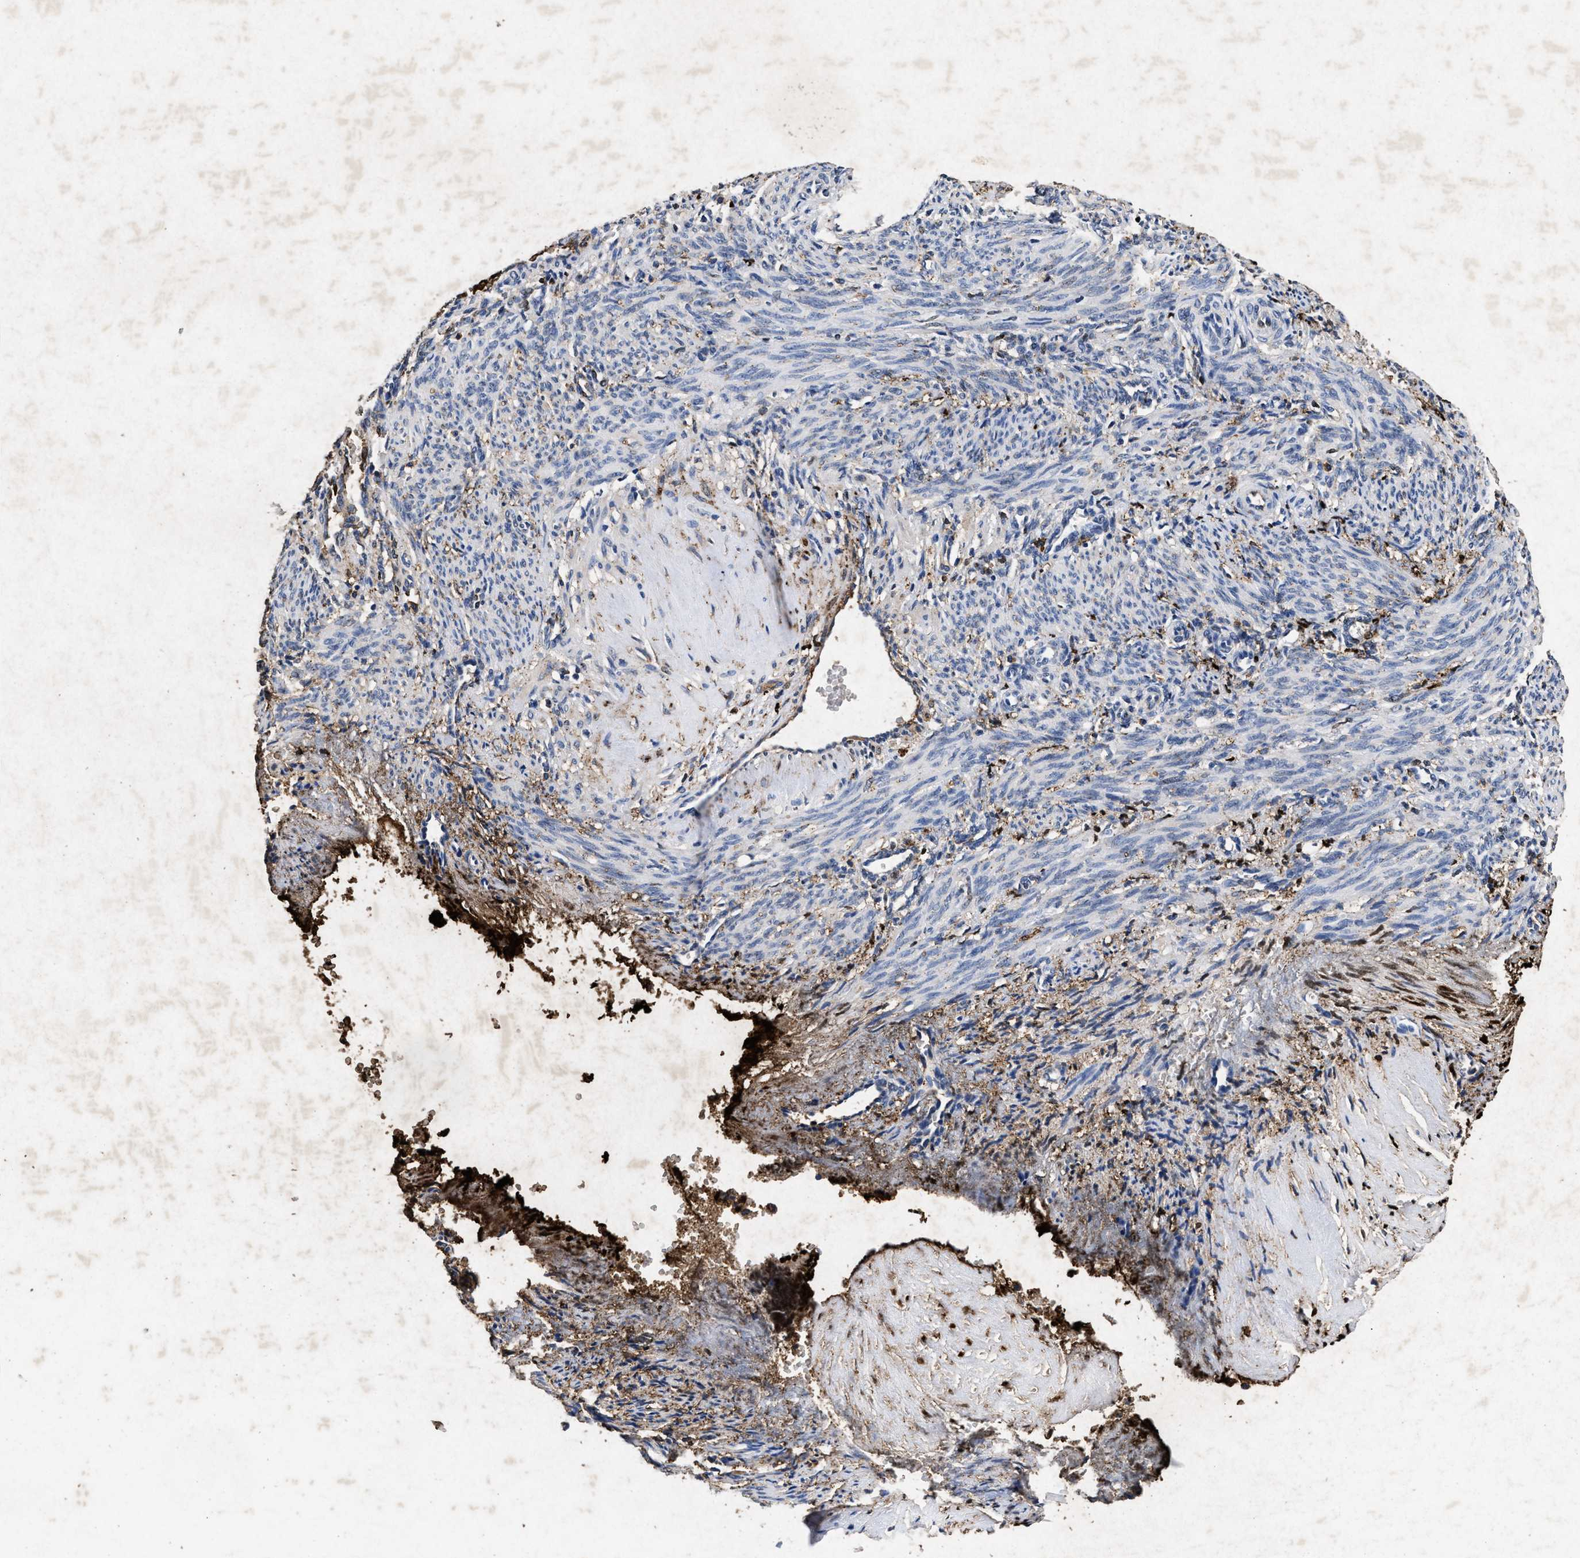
{"staining": {"intensity": "weak", "quantity": "<25%", "location": "cytoplasmic/membranous"}, "tissue": "smooth muscle", "cell_type": "Smooth muscle cells", "image_type": "normal", "snomed": [{"axis": "morphology", "description": "Normal tissue, NOS"}, {"axis": "topography", "description": "Endometrium"}], "caption": "This is a histopathology image of immunohistochemistry (IHC) staining of unremarkable smooth muscle, which shows no staining in smooth muscle cells.", "gene": "LTB4R2", "patient": {"sex": "female", "age": 33}}